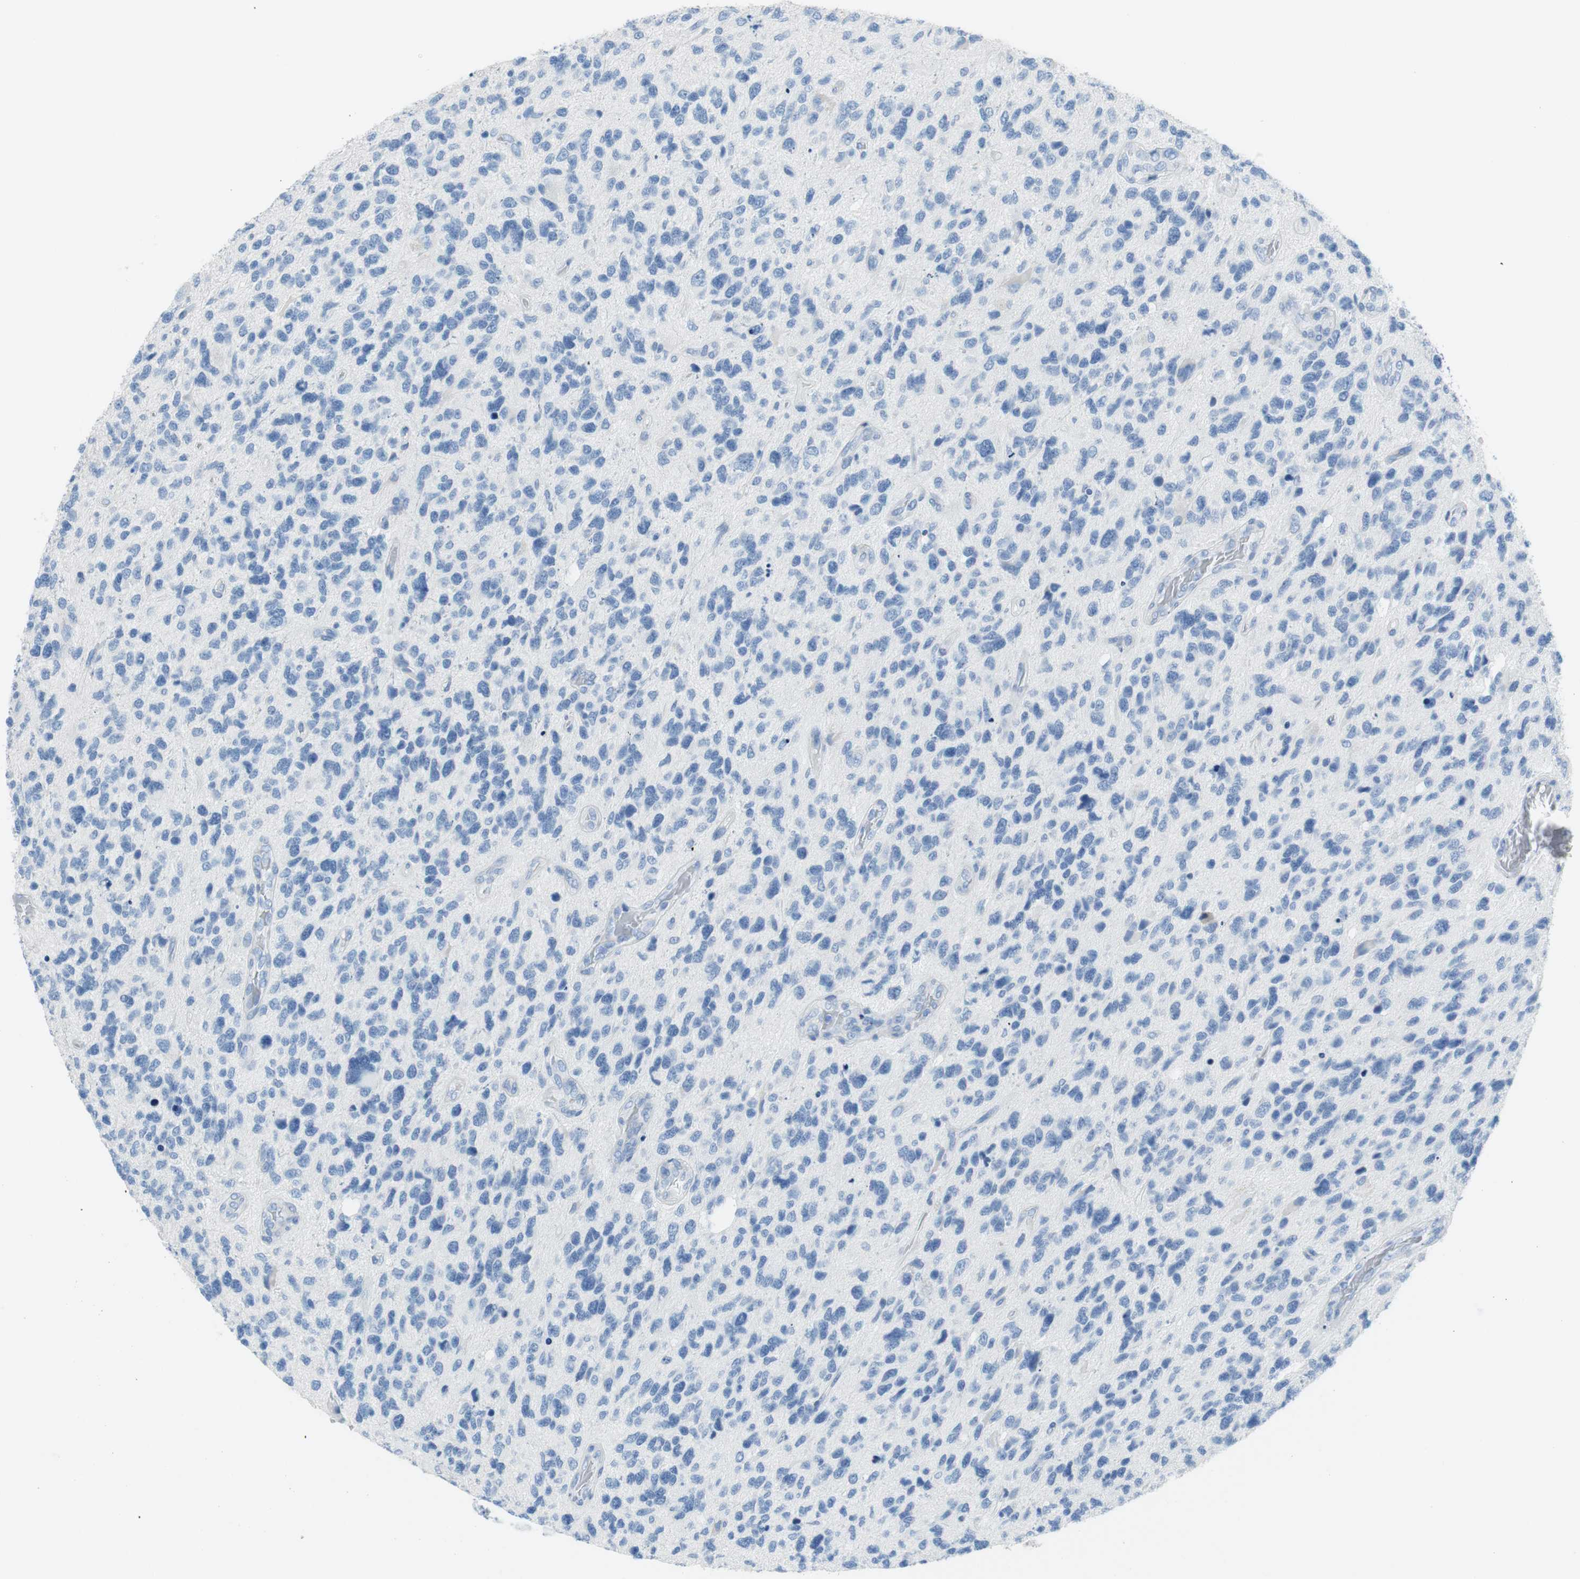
{"staining": {"intensity": "negative", "quantity": "none", "location": "none"}, "tissue": "glioma", "cell_type": "Tumor cells", "image_type": "cancer", "snomed": [{"axis": "morphology", "description": "Glioma, malignant, High grade"}, {"axis": "topography", "description": "Brain"}], "caption": "Immunohistochemistry of malignant glioma (high-grade) demonstrates no positivity in tumor cells.", "gene": "MYH1", "patient": {"sex": "female", "age": 58}}